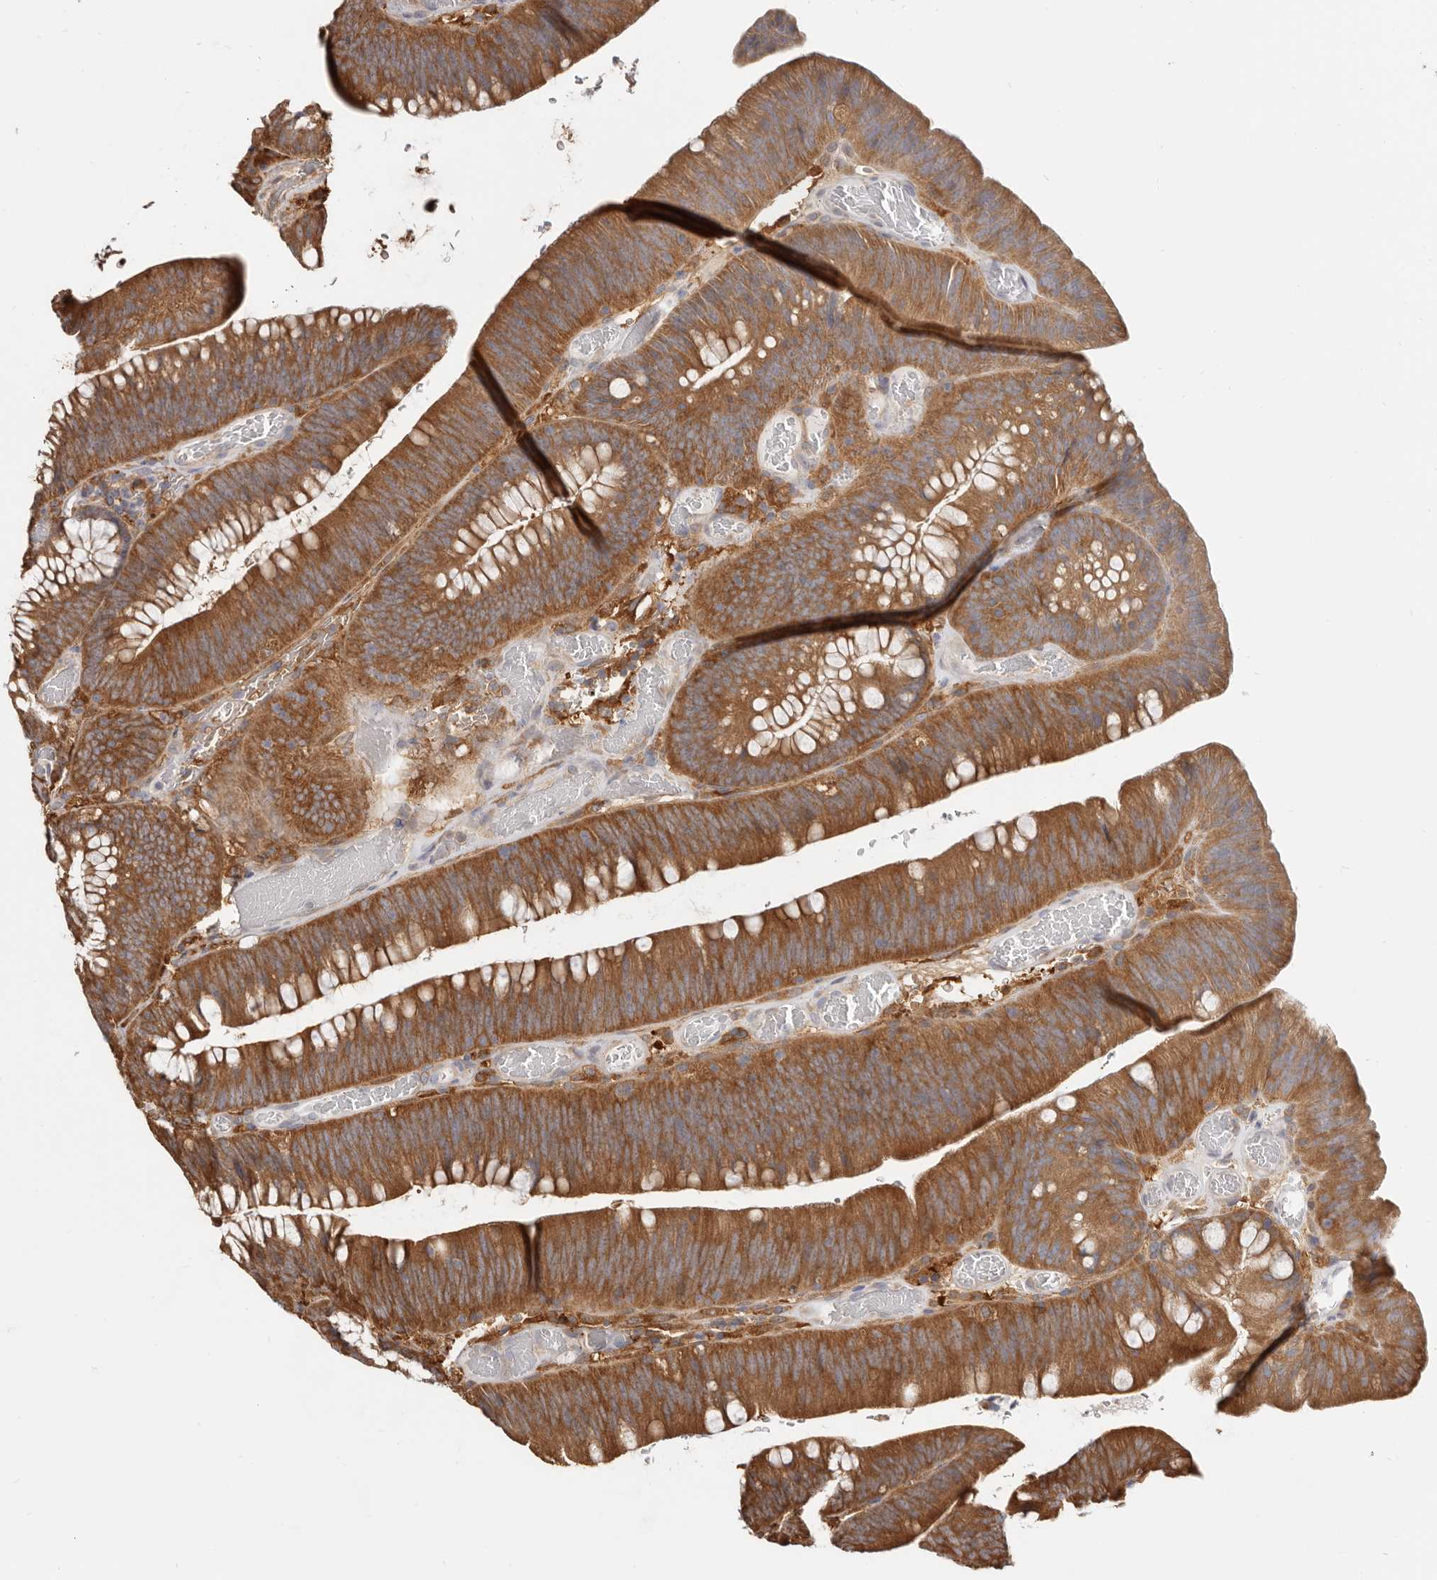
{"staining": {"intensity": "strong", "quantity": ">75%", "location": "cytoplasmic/membranous"}, "tissue": "colorectal cancer", "cell_type": "Tumor cells", "image_type": "cancer", "snomed": [{"axis": "morphology", "description": "Normal tissue, NOS"}, {"axis": "topography", "description": "Colon"}], "caption": "Colorectal cancer stained with immunohistochemistry (IHC) shows strong cytoplasmic/membranous positivity in approximately >75% of tumor cells.", "gene": "LAP3", "patient": {"sex": "female", "age": 82}}